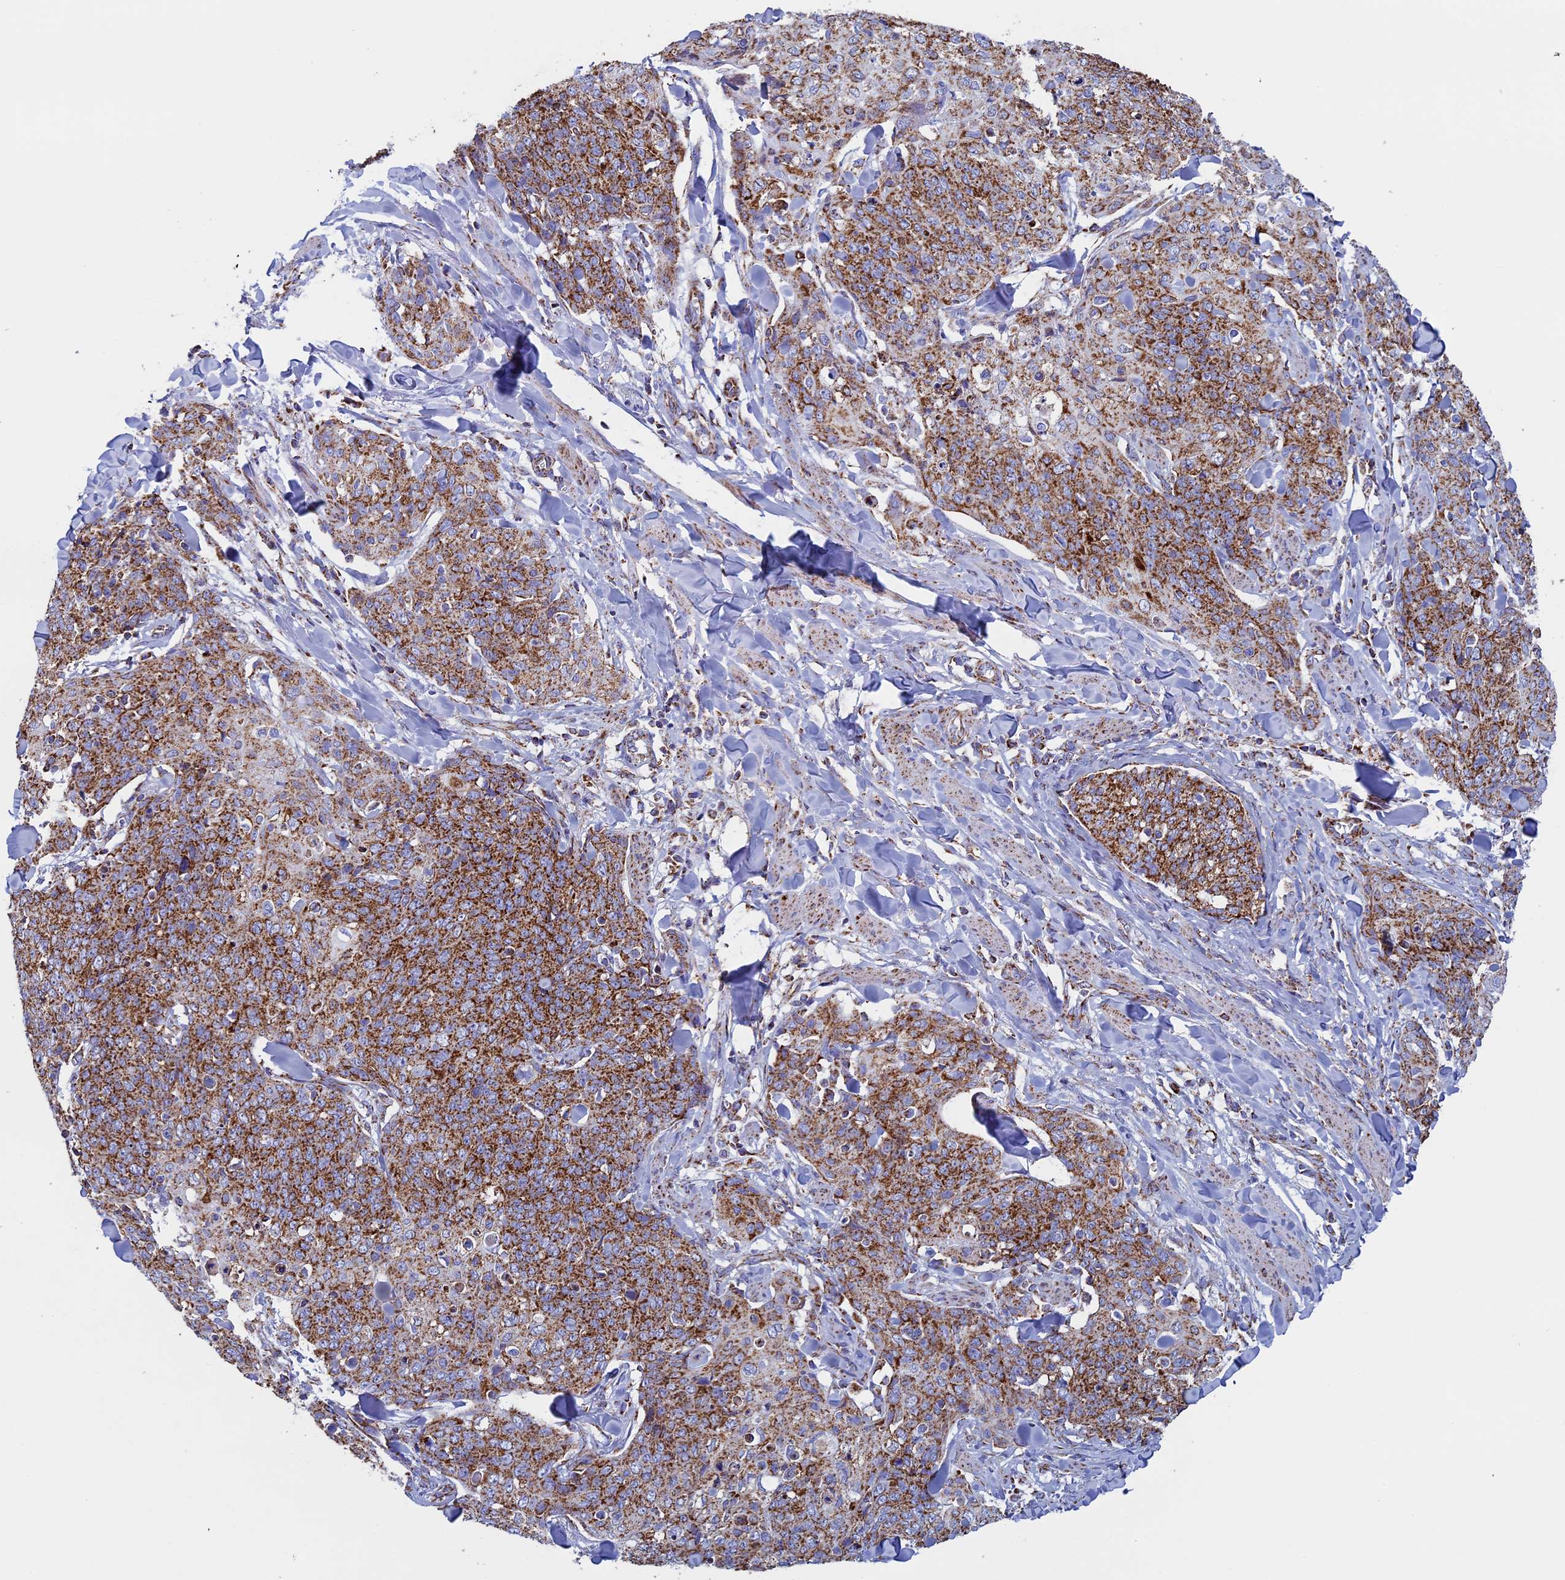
{"staining": {"intensity": "strong", "quantity": ">75%", "location": "cytoplasmic/membranous"}, "tissue": "skin cancer", "cell_type": "Tumor cells", "image_type": "cancer", "snomed": [{"axis": "morphology", "description": "Squamous cell carcinoma, NOS"}, {"axis": "topography", "description": "Skin"}, {"axis": "topography", "description": "Vulva"}], "caption": "About >75% of tumor cells in skin cancer (squamous cell carcinoma) exhibit strong cytoplasmic/membranous protein staining as visualized by brown immunohistochemical staining.", "gene": "UQCRFS1", "patient": {"sex": "female", "age": 85}}